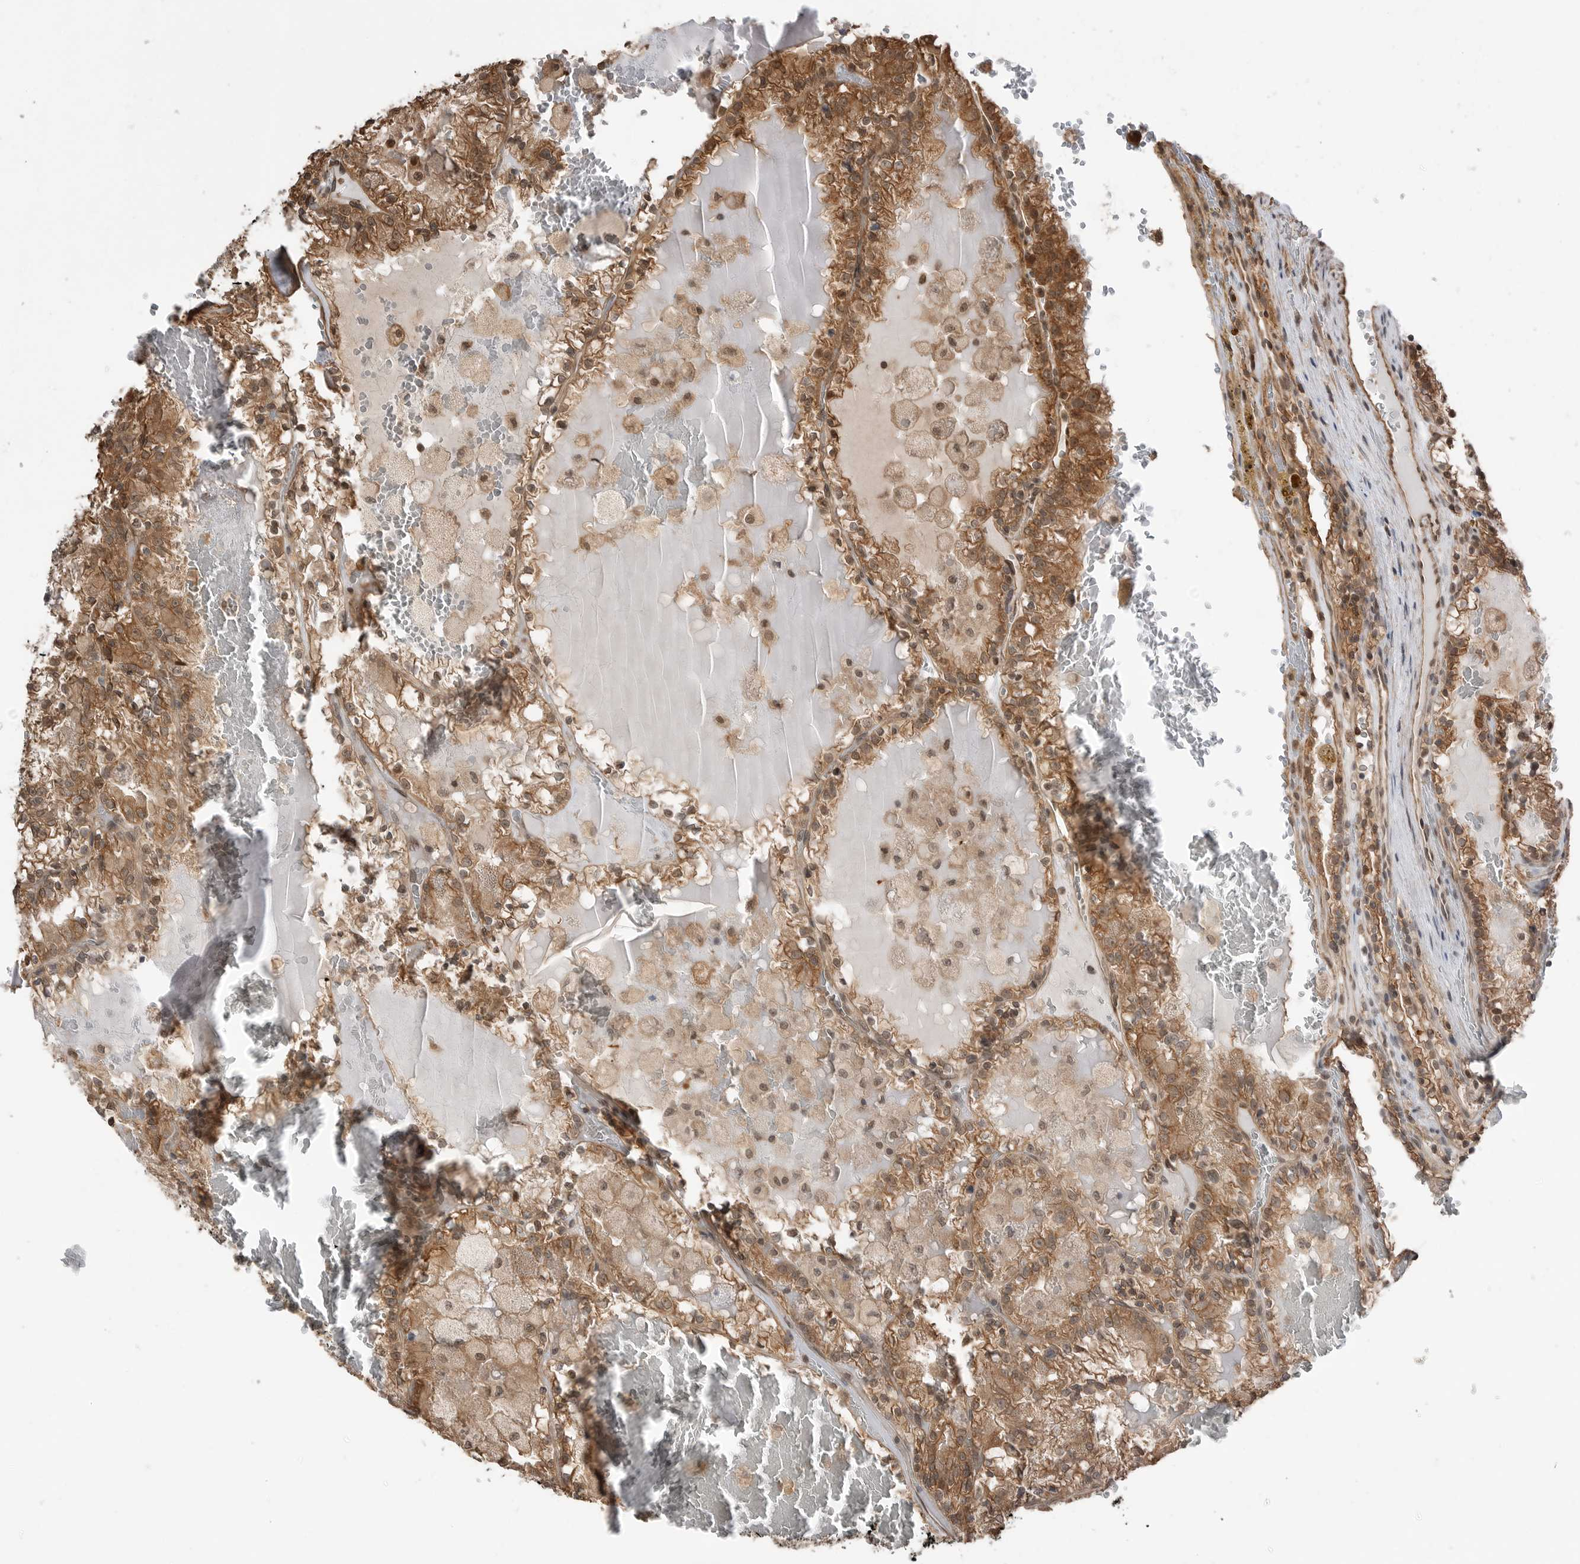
{"staining": {"intensity": "moderate", "quantity": ">75%", "location": "cytoplasmic/membranous"}, "tissue": "renal cancer", "cell_type": "Tumor cells", "image_type": "cancer", "snomed": [{"axis": "morphology", "description": "Adenocarcinoma, NOS"}, {"axis": "topography", "description": "Kidney"}], "caption": "A medium amount of moderate cytoplasmic/membranous positivity is appreciated in about >75% of tumor cells in adenocarcinoma (renal) tissue. (DAB (3,3'-diaminobenzidine) = brown stain, brightfield microscopy at high magnification).", "gene": "PEAK1", "patient": {"sex": "female", "age": 56}}